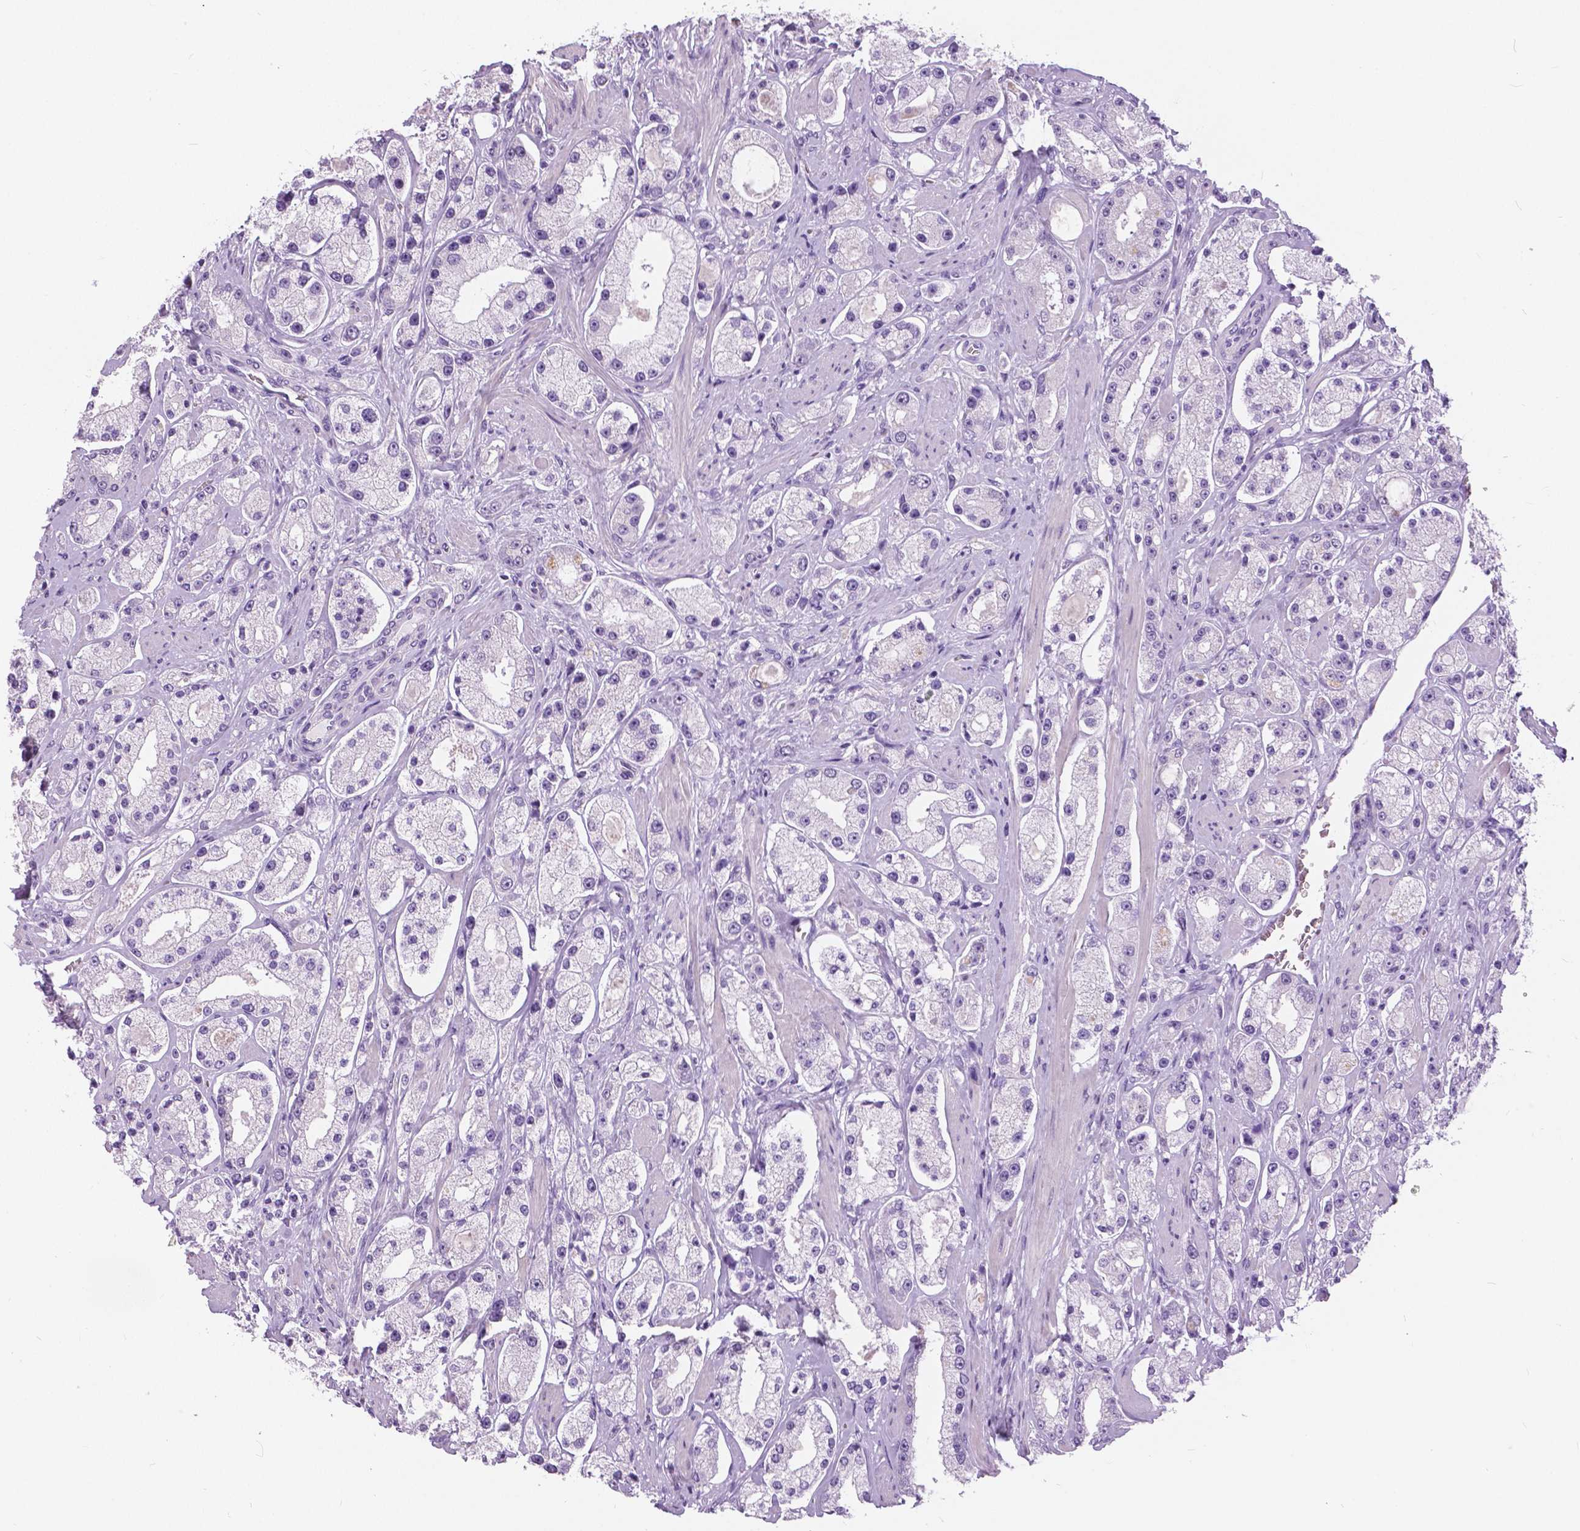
{"staining": {"intensity": "negative", "quantity": "none", "location": "none"}, "tissue": "prostate cancer", "cell_type": "Tumor cells", "image_type": "cancer", "snomed": [{"axis": "morphology", "description": "Adenocarcinoma, High grade"}, {"axis": "topography", "description": "Prostate"}], "caption": "High power microscopy micrograph of an immunohistochemistry (IHC) micrograph of prostate cancer (adenocarcinoma (high-grade)), revealing no significant expression in tumor cells. Nuclei are stained in blue.", "gene": "MYOM1", "patient": {"sex": "male", "age": 67}}